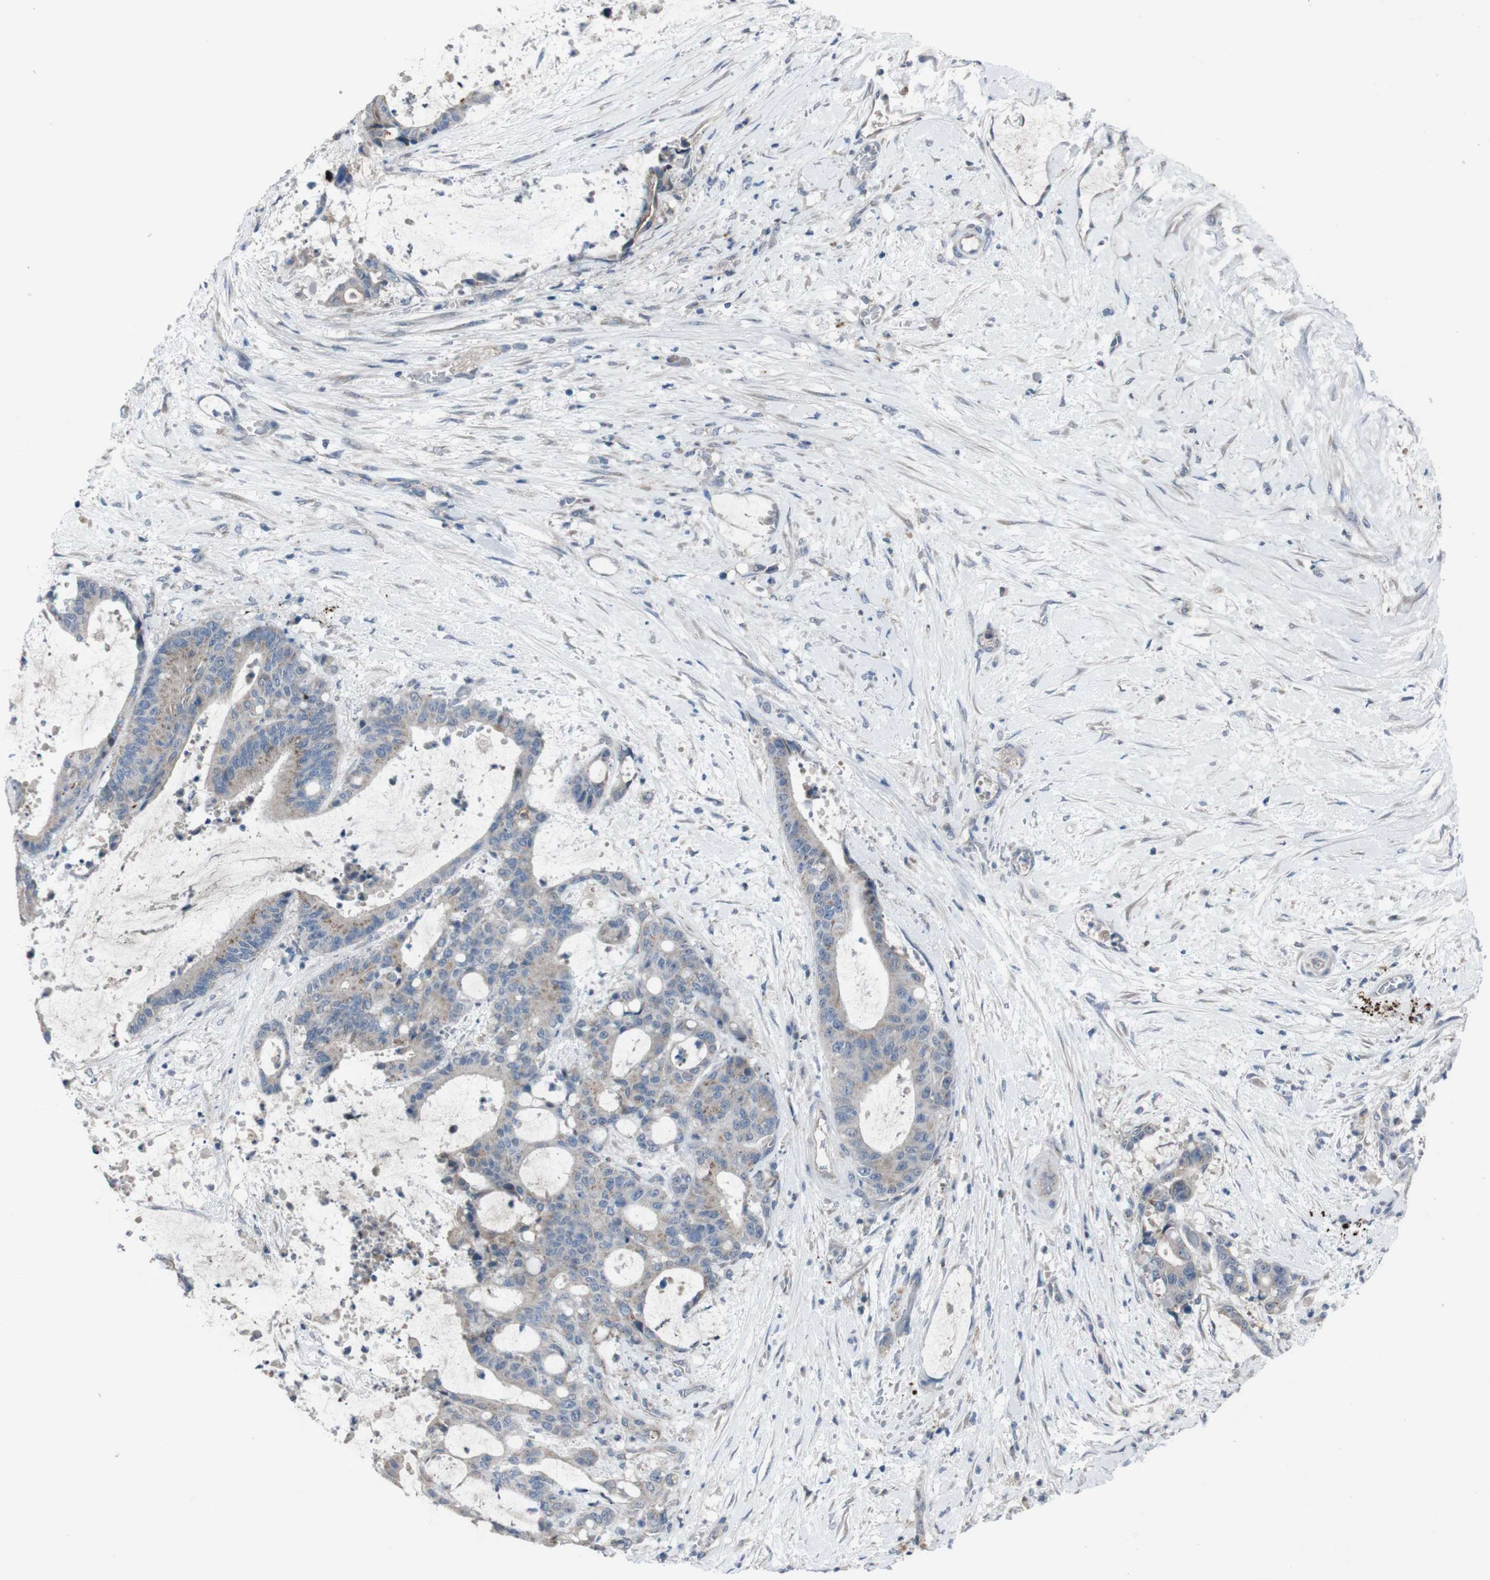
{"staining": {"intensity": "weak", "quantity": ">75%", "location": "cytoplasmic/membranous"}, "tissue": "liver cancer", "cell_type": "Tumor cells", "image_type": "cancer", "snomed": [{"axis": "morphology", "description": "Normal tissue, NOS"}, {"axis": "morphology", "description": "Cholangiocarcinoma"}, {"axis": "topography", "description": "Liver"}, {"axis": "topography", "description": "Peripheral nerve tissue"}], "caption": "The micrograph shows staining of cholangiocarcinoma (liver), revealing weak cytoplasmic/membranous protein expression (brown color) within tumor cells.", "gene": "EFNA5", "patient": {"sex": "female", "age": 73}}